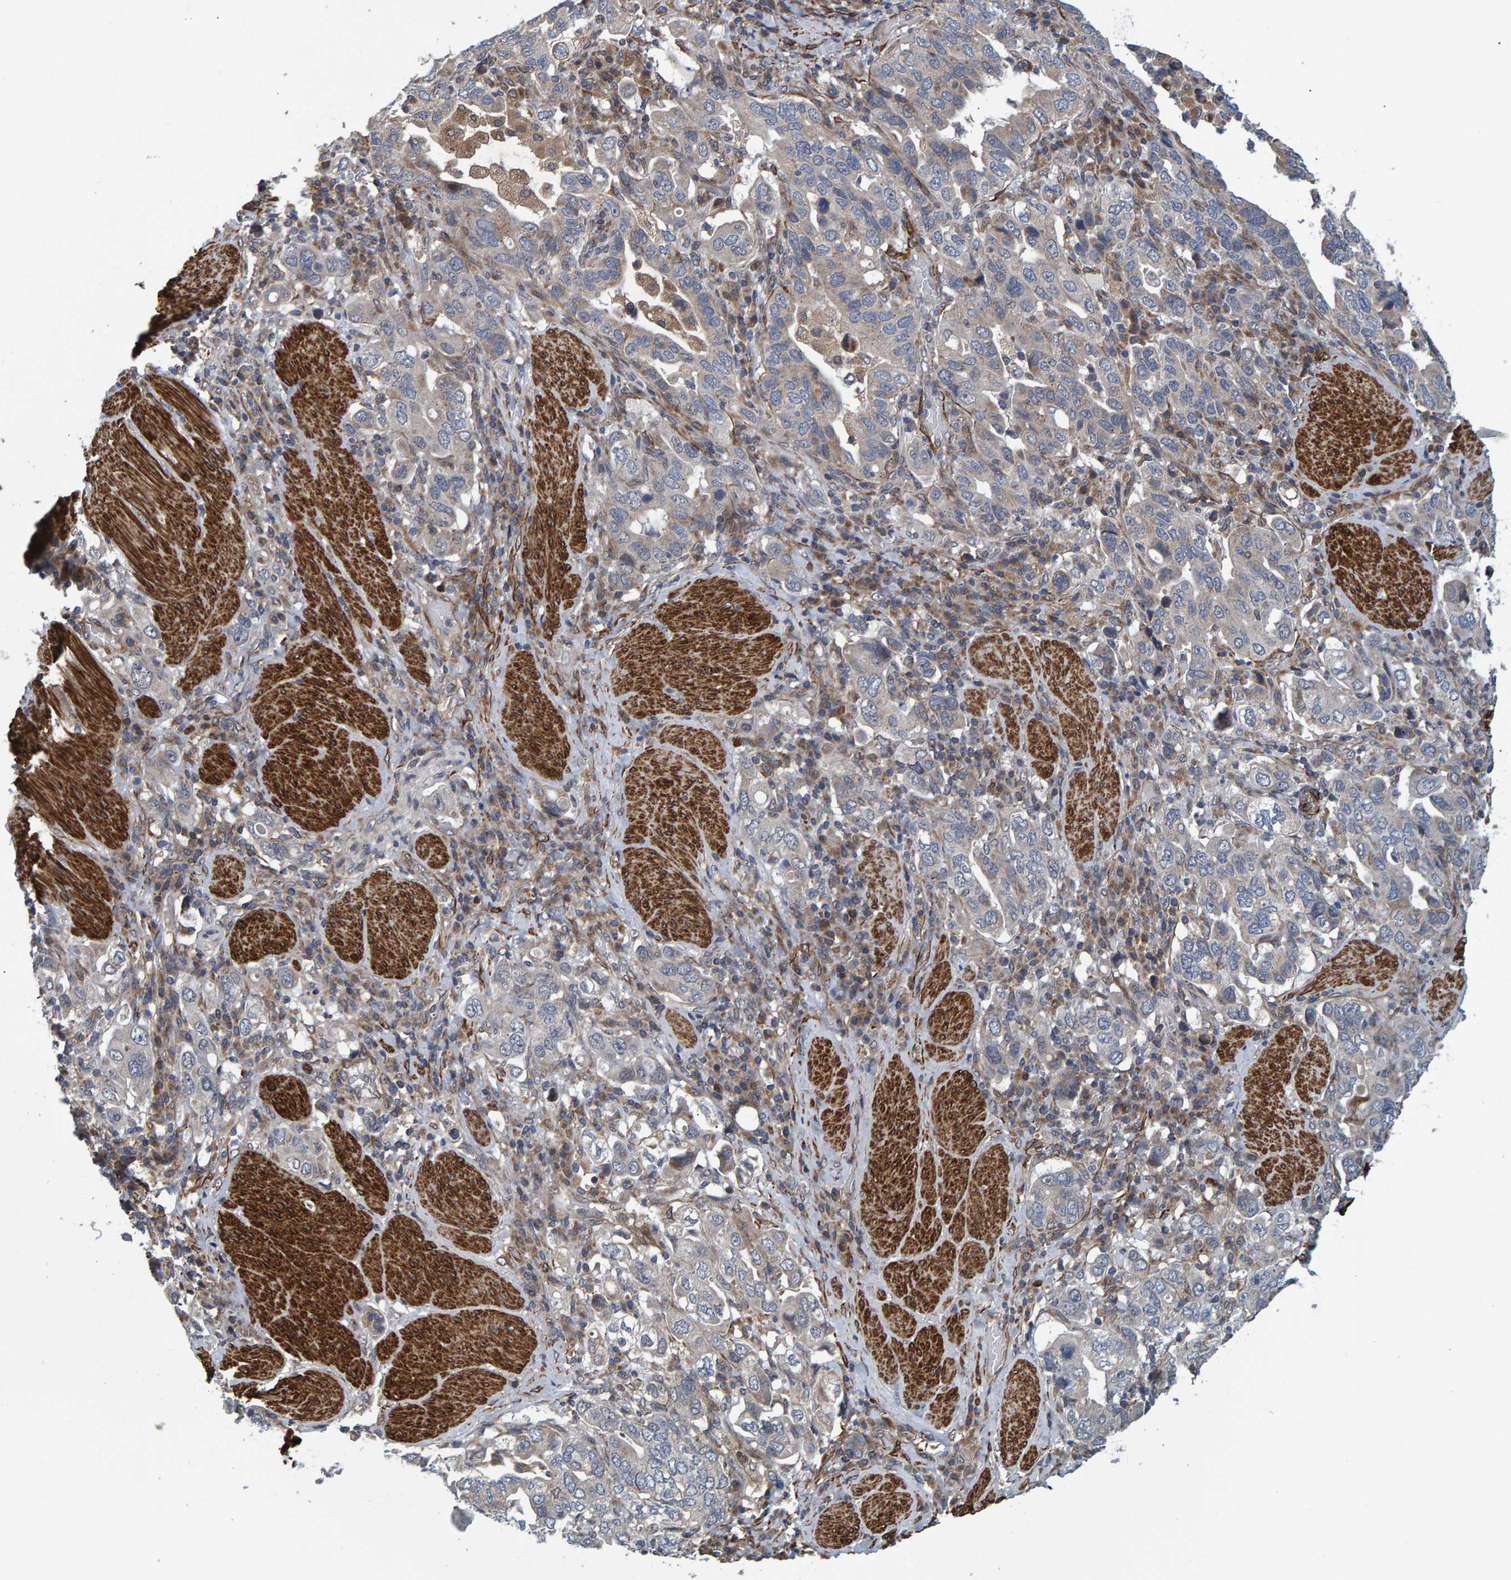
{"staining": {"intensity": "negative", "quantity": "none", "location": "none"}, "tissue": "stomach cancer", "cell_type": "Tumor cells", "image_type": "cancer", "snomed": [{"axis": "morphology", "description": "Adenocarcinoma, NOS"}, {"axis": "topography", "description": "Stomach, upper"}], "caption": "This is an immunohistochemistry micrograph of stomach cancer. There is no positivity in tumor cells.", "gene": "ATP6V1H", "patient": {"sex": "male", "age": 62}}